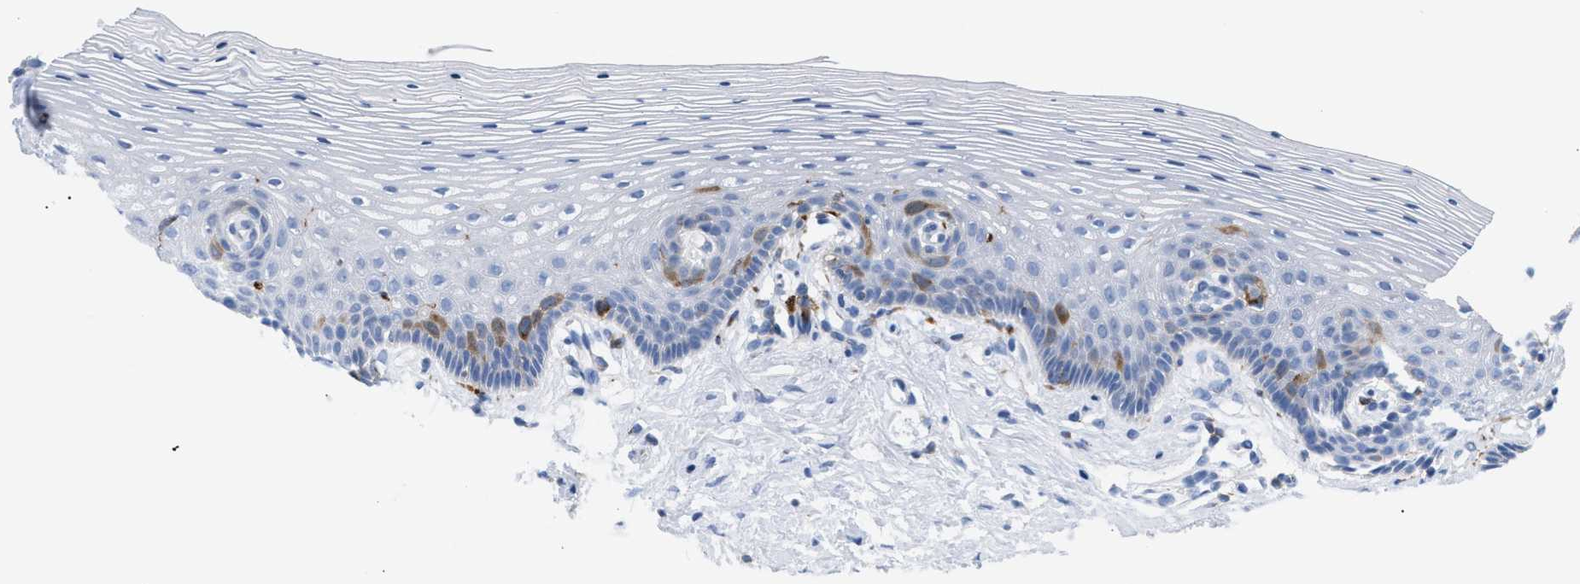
{"staining": {"intensity": "moderate", "quantity": "<25%", "location": "cytoplasmic/membranous"}, "tissue": "vagina", "cell_type": "Squamous epithelial cells", "image_type": "normal", "snomed": [{"axis": "morphology", "description": "Normal tissue, NOS"}, {"axis": "topography", "description": "Vagina"}], "caption": "The micrograph reveals immunohistochemical staining of normal vagina. There is moderate cytoplasmic/membranous positivity is present in about <25% of squamous epithelial cells.", "gene": "TACC3", "patient": {"sex": "female", "age": 32}}